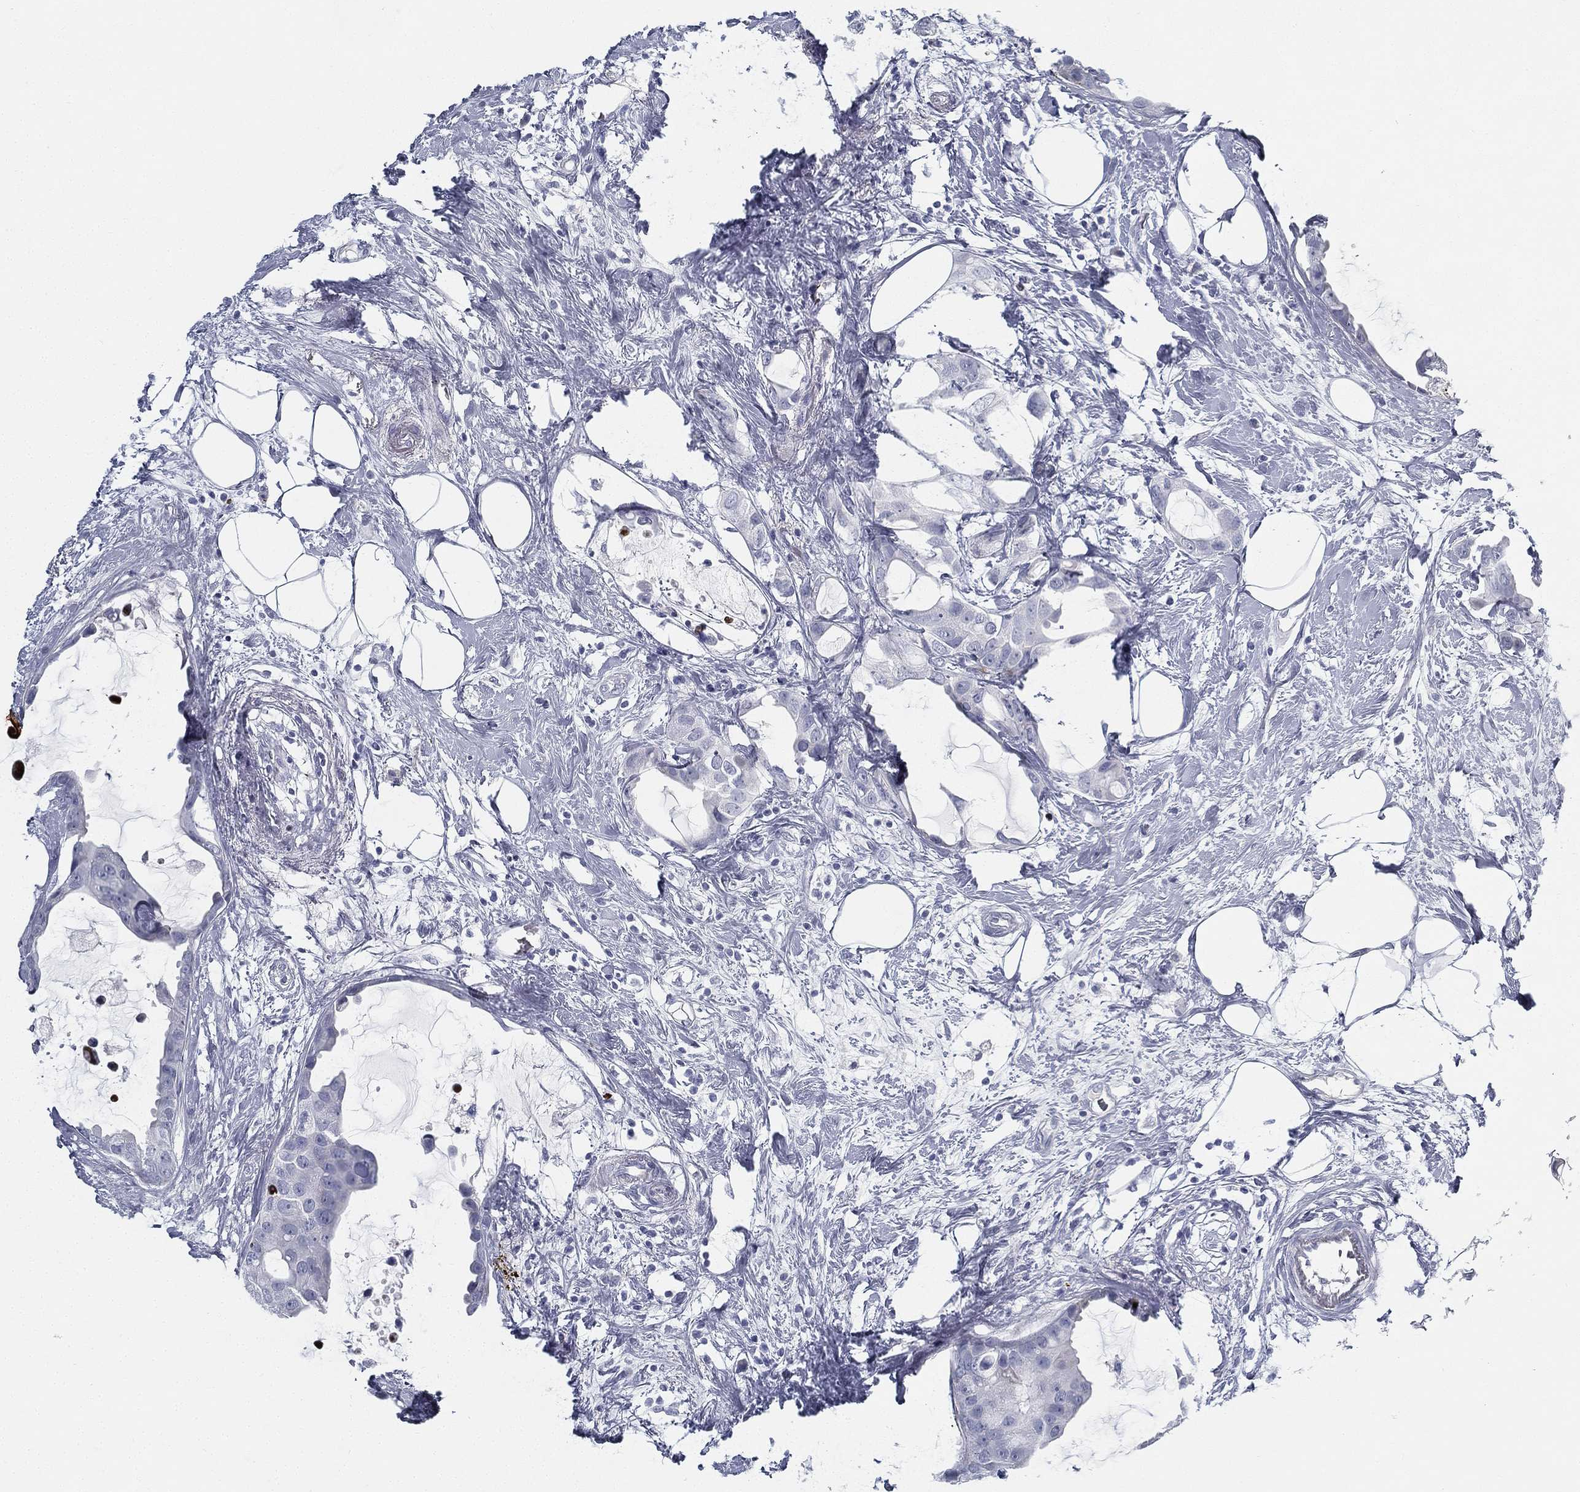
{"staining": {"intensity": "negative", "quantity": "none", "location": "none"}, "tissue": "breast cancer", "cell_type": "Tumor cells", "image_type": "cancer", "snomed": [{"axis": "morphology", "description": "Duct carcinoma"}, {"axis": "topography", "description": "Breast"}], "caption": "Histopathology image shows no protein expression in tumor cells of breast cancer tissue. (DAB (3,3'-diaminobenzidine) IHC, high magnification).", "gene": "SPPL2C", "patient": {"sex": "female", "age": 45}}